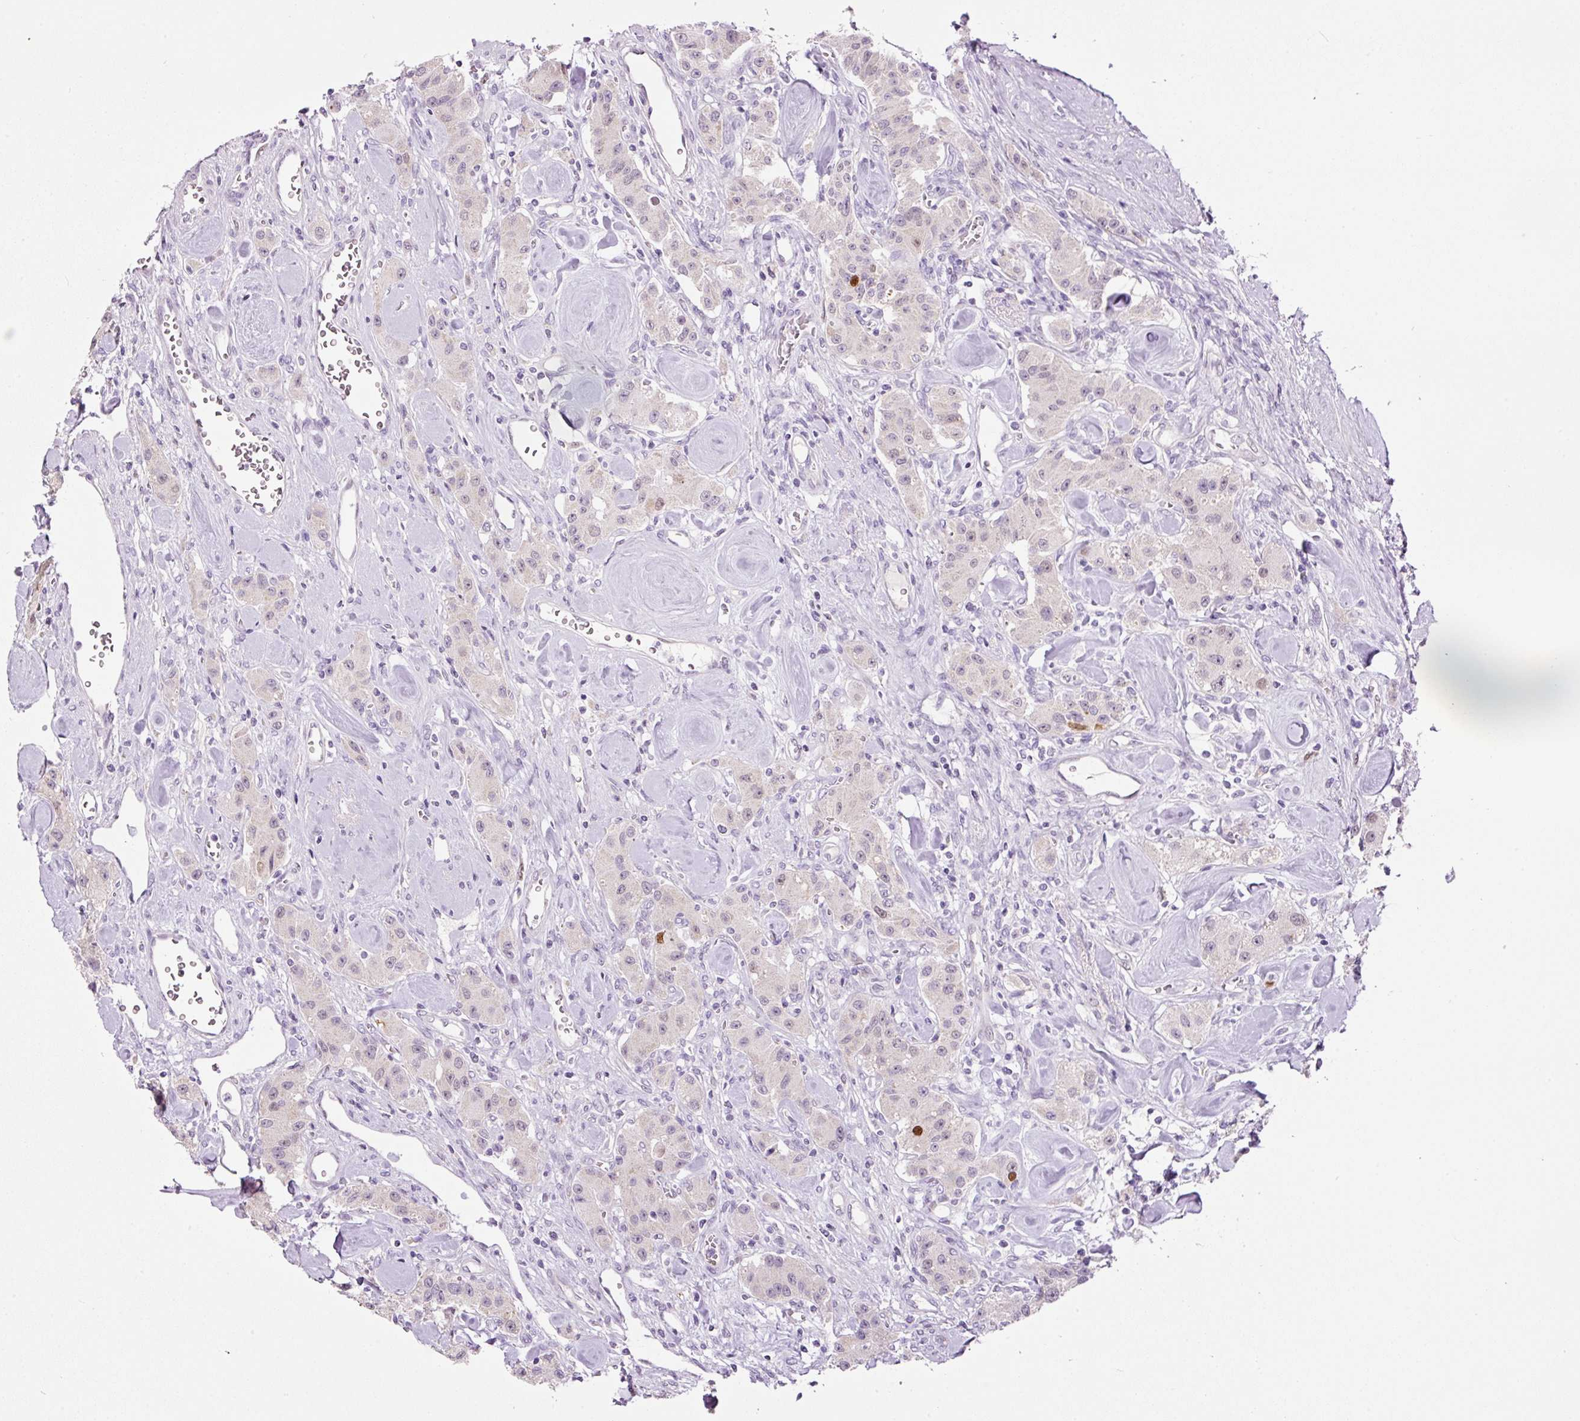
{"staining": {"intensity": "moderate", "quantity": "<25%", "location": "nuclear"}, "tissue": "carcinoid", "cell_type": "Tumor cells", "image_type": "cancer", "snomed": [{"axis": "morphology", "description": "Carcinoid, malignant, NOS"}, {"axis": "topography", "description": "Pancreas"}], "caption": "DAB (3,3'-diaminobenzidine) immunohistochemical staining of carcinoid shows moderate nuclear protein positivity in approximately <25% of tumor cells.", "gene": "KPNA2", "patient": {"sex": "male", "age": 41}}